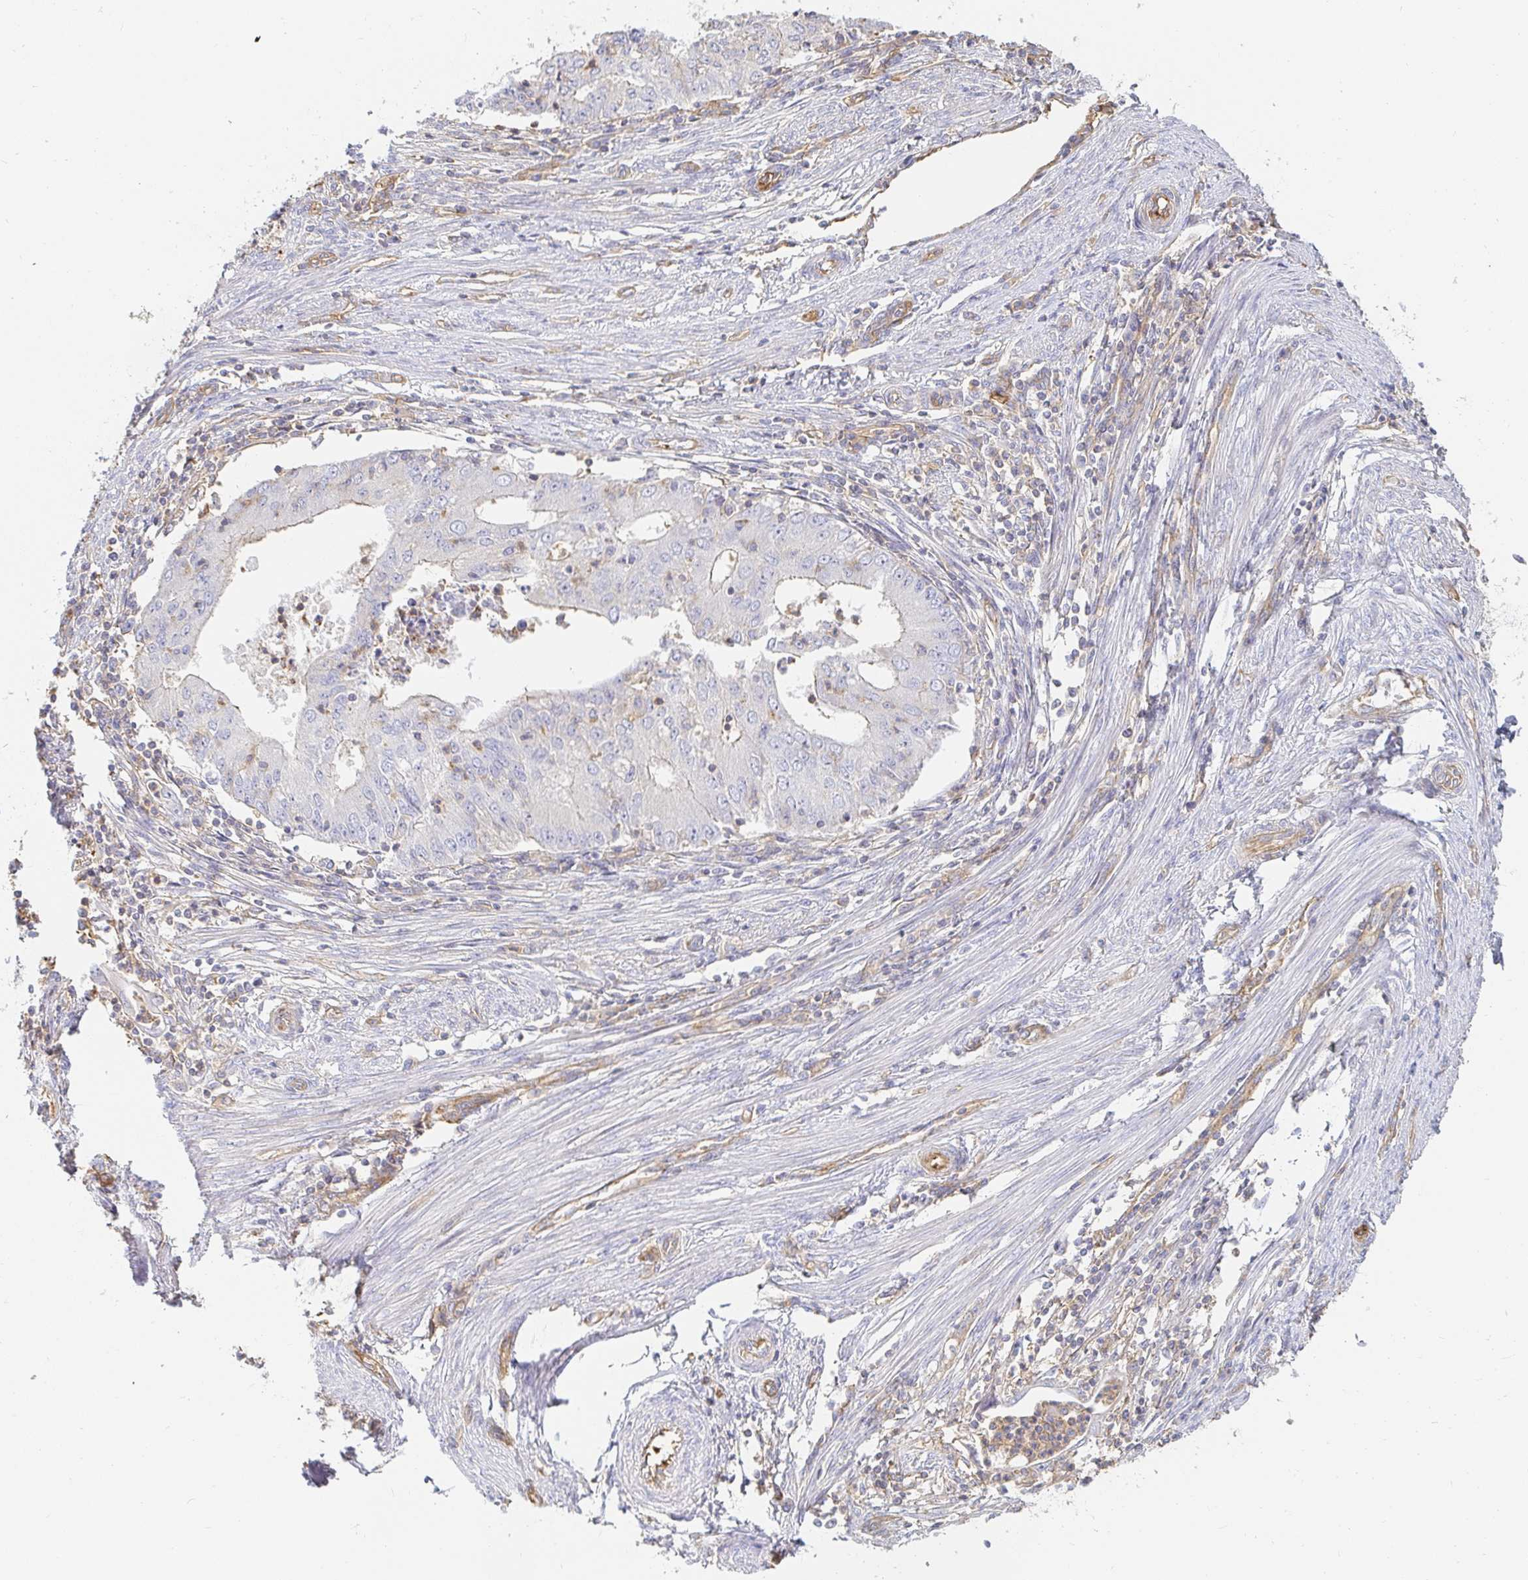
{"staining": {"intensity": "negative", "quantity": "none", "location": "none"}, "tissue": "endometrial cancer", "cell_type": "Tumor cells", "image_type": "cancer", "snomed": [{"axis": "morphology", "description": "Adenocarcinoma, NOS"}, {"axis": "topography", "description": "Endometrium"}], "caption": "The histopathology image exhibits no staining of tumor cells in endometrial adenocarcinoma. (Immunohistochemistry, brightfield microscopy, high magnification).", "gene": "TSPAN19", "patient": {"sex": "female", "age": 50}}